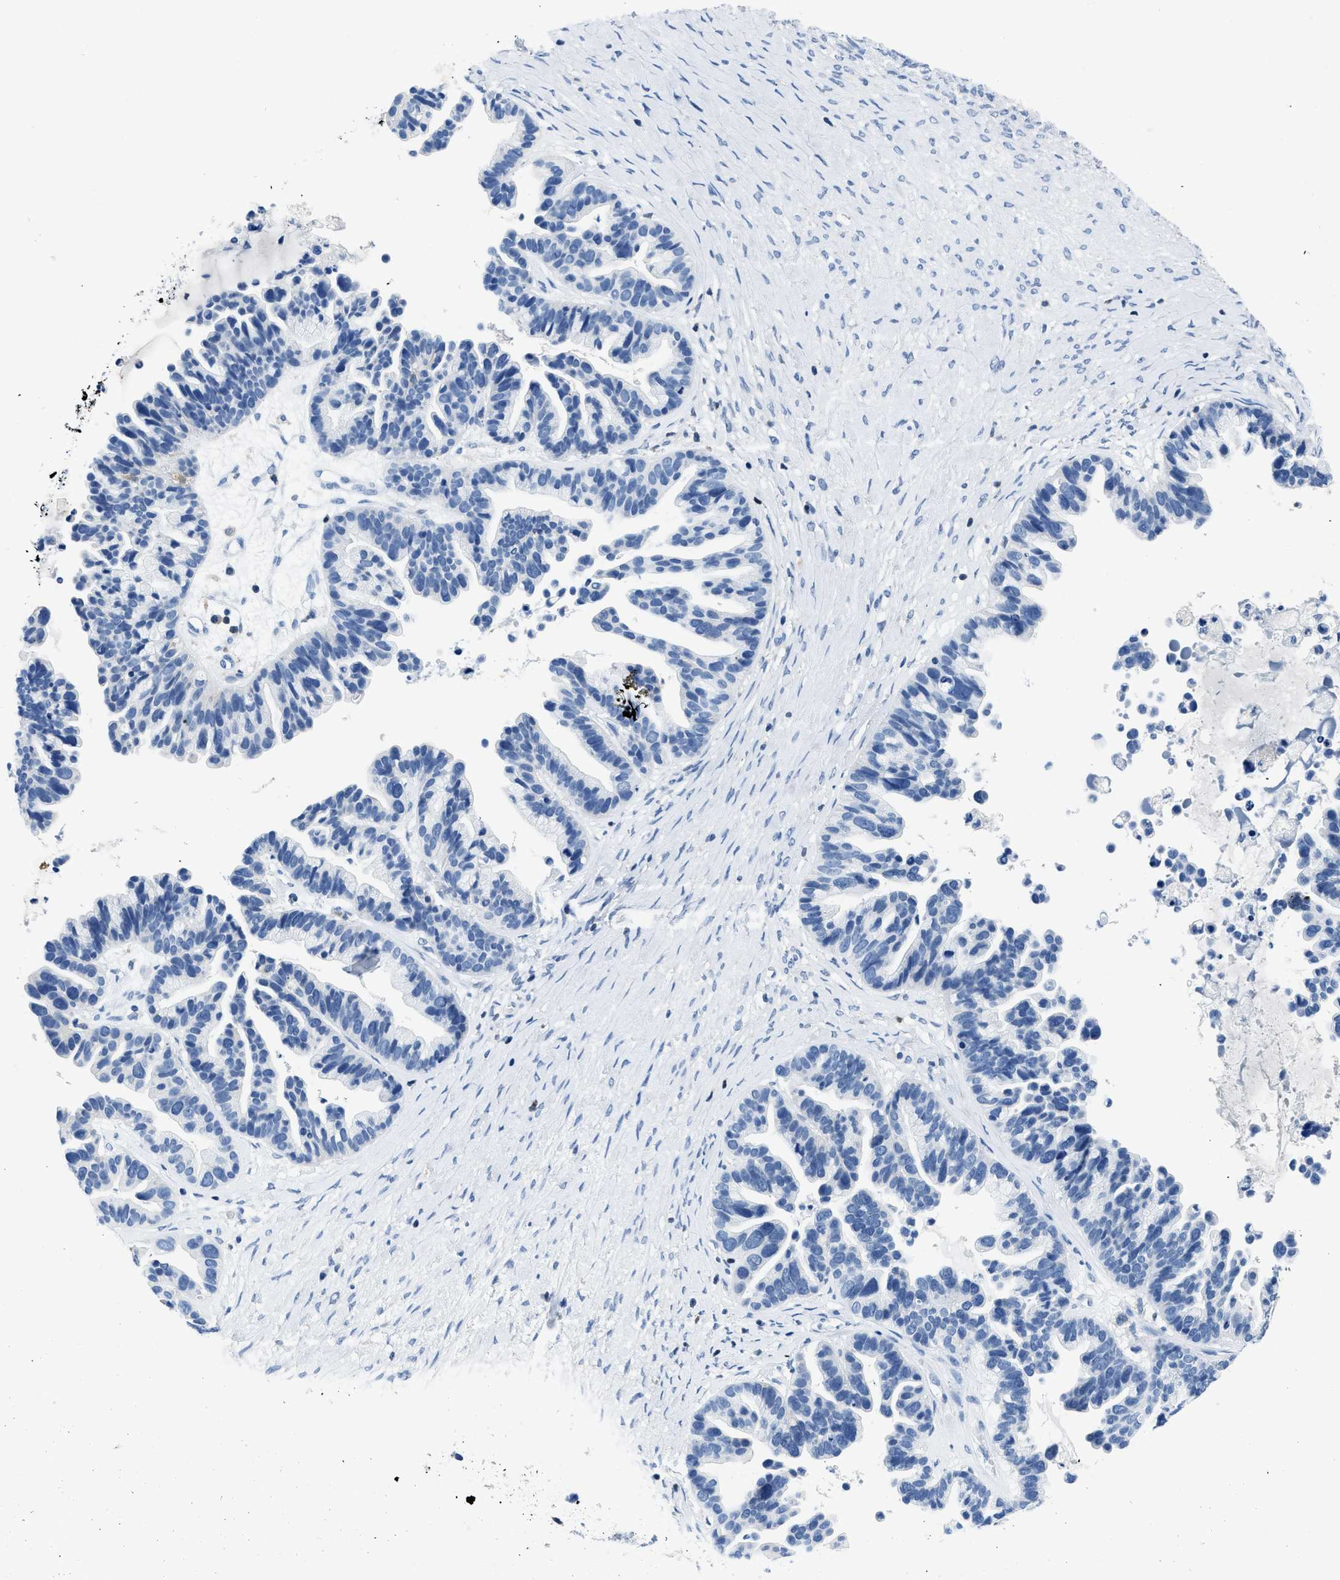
{"staining": {"intensity": "negative", "quantity": "none", "location": "none"}, "tissue": "ovarian cancer", "cell_type": "Tumor cells", "image_type": "cancer", "snomed": [{"axis": "morphology", "description": "Cystadenocarcinoma, serous, NOS"}, {"axis": "topography", "description": "Ovary"}], "caption": "Tumor cells show no significant protein expression in serous cystadenocarcinoma (ovarian).", "gene": "NFATC2", "patient": {"sex": "female", "age": 56}}